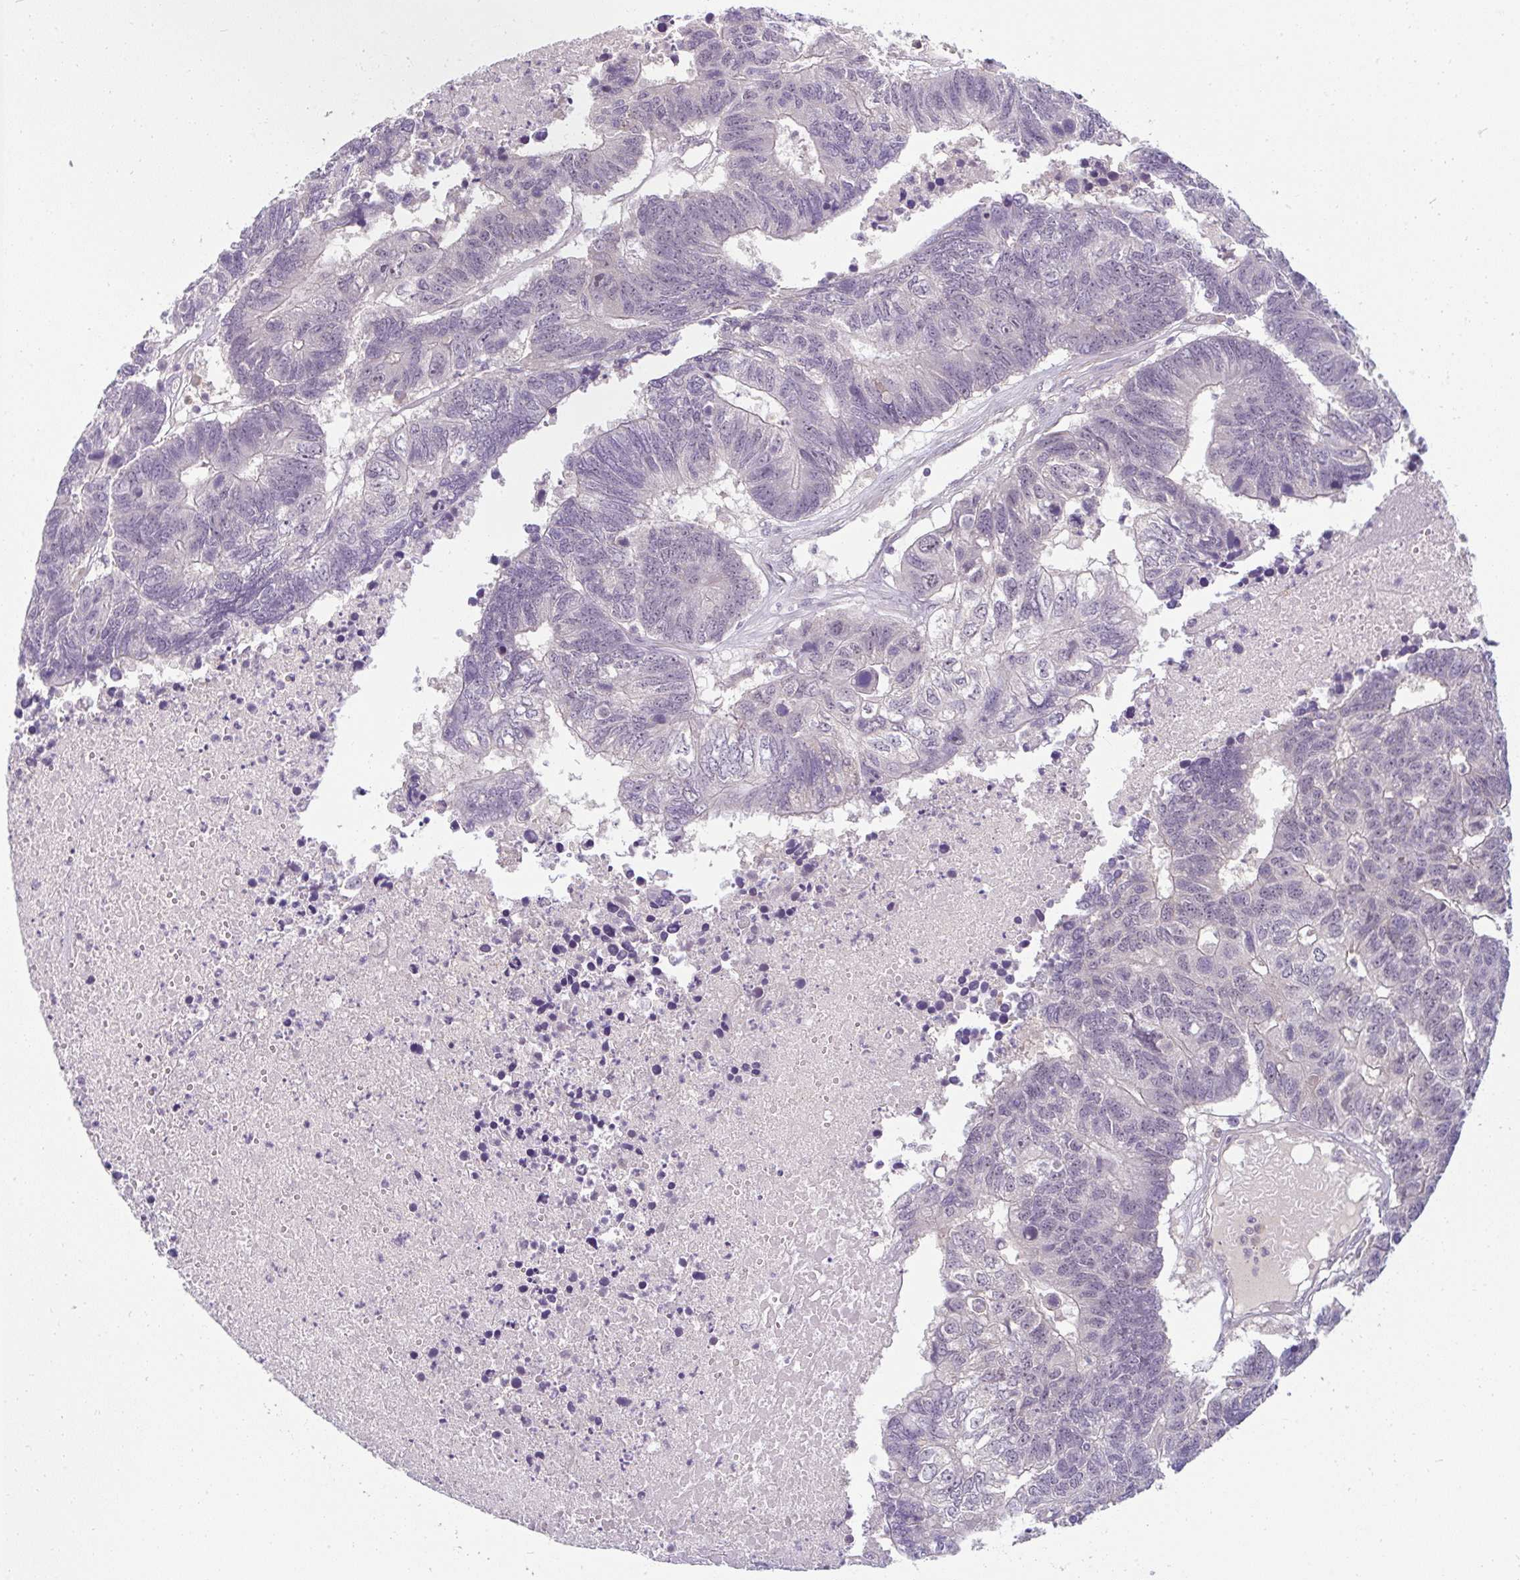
{"staining": {"intensity": "negative", "quantity": "none", "location": "none"}, "tissue": "colorectal cancer", "cell_type": "Tumor cells", "image_type": "cancer", "snomed": [{"axis": "morphology", "description": "Adenocarcinoma, NOS"}, {"axis": "topography", "description": "Colon"}], "caption": "DAB immunohistochemical staining of adenocarcinoma (colorectal) shows no significant positivity in tumor cells.", "gene": "PPFIA4", "patient": {"sex": "female", "age": 48}}